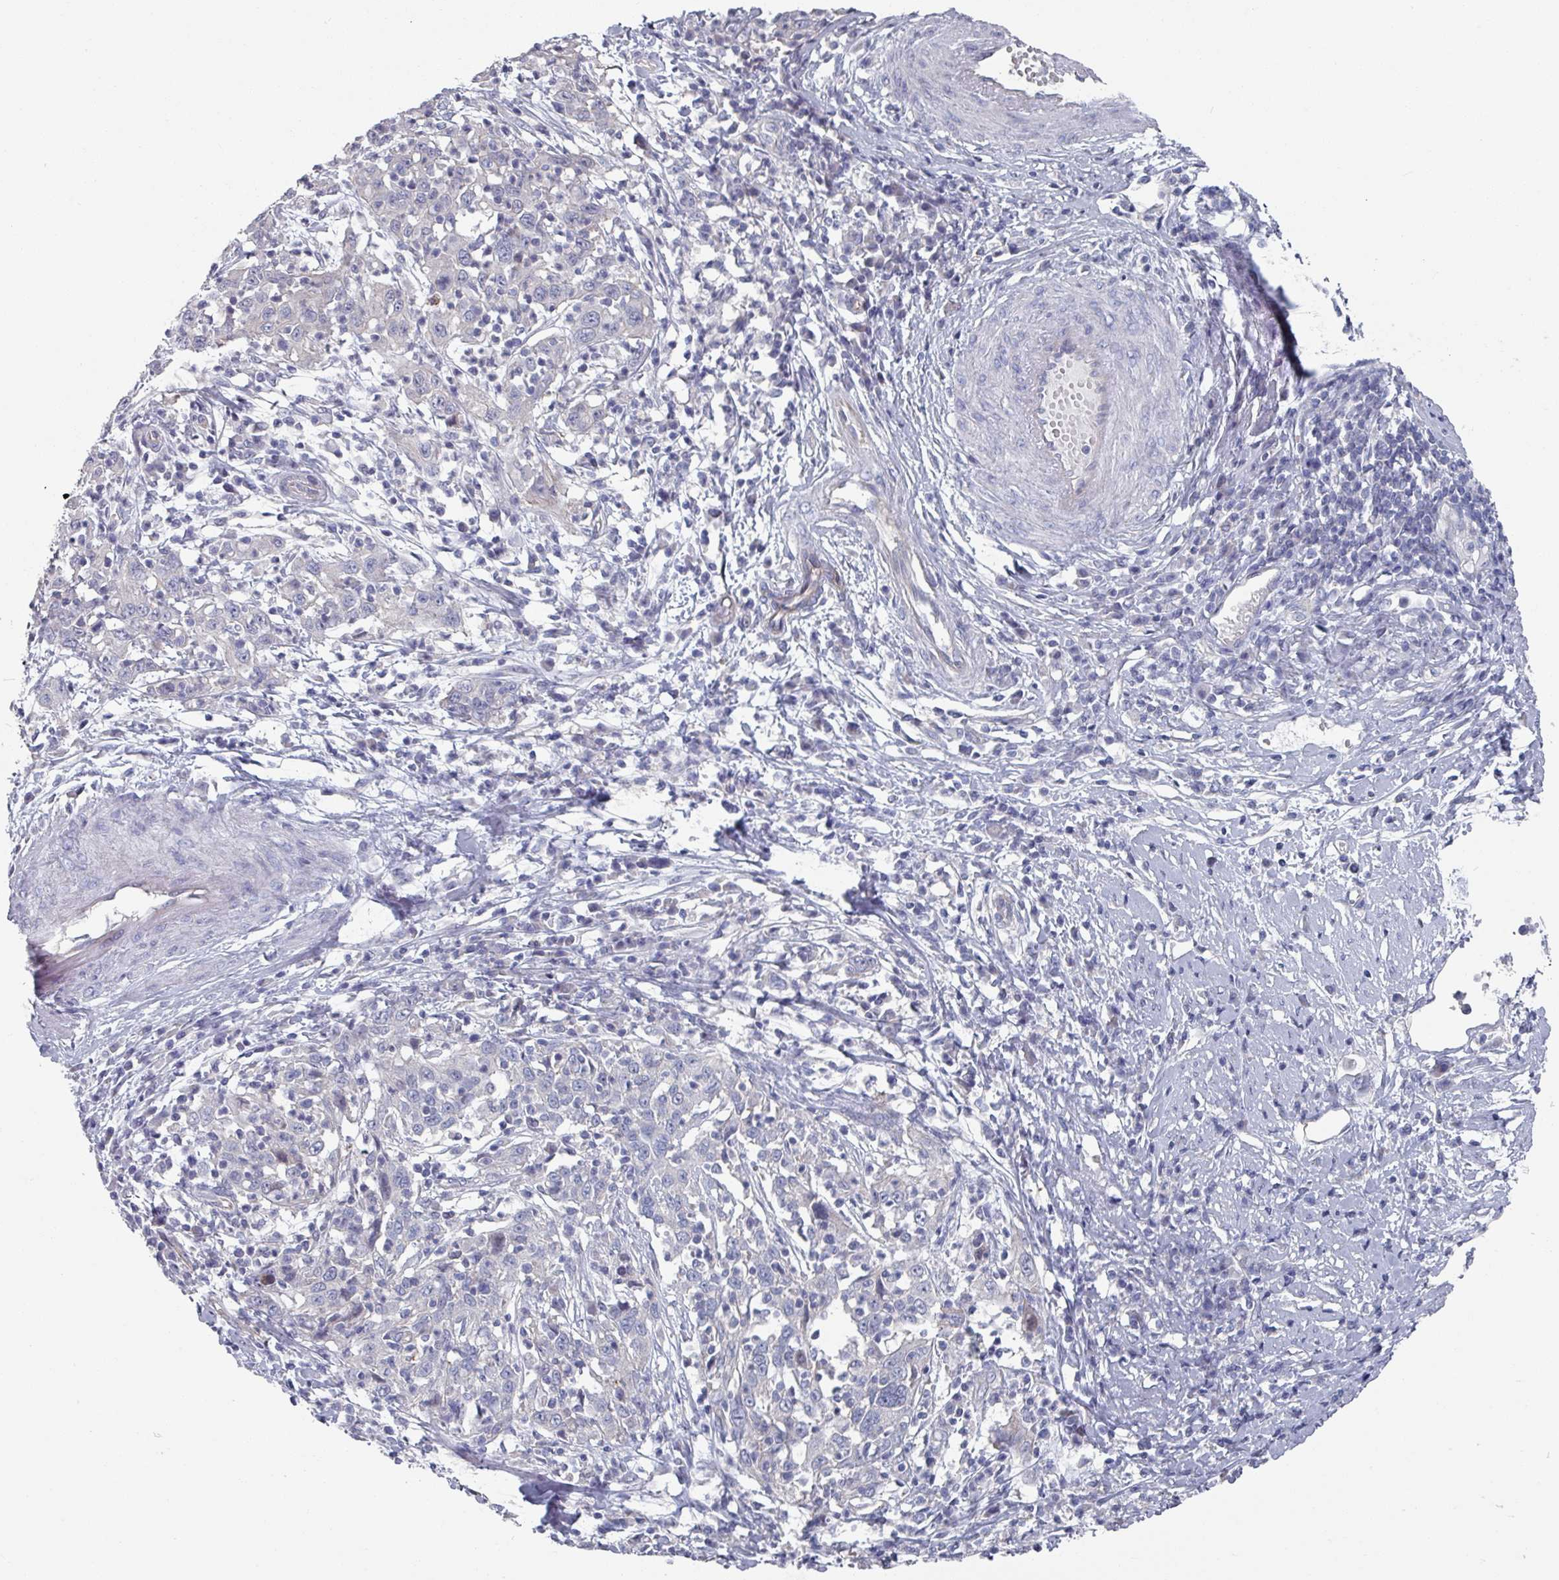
{"staining": {"intensity": "negative", "quantity": "none", "location": "none"}, "tissue": "cervical cancer", "cell_type": "Tumor cells", "image_type": "cancer", "snomed": [{"axis": "morphology", "description": "Squamous cell carcinoma, NOS"}, {"axis": "topography", "description": "Cervix"}], "caption": "Immunohistochemistry (IHC) micrograph of neoplastic tissue: human cervical squamous cell carcinoma stained with DAB shows no significant protein positivity in tumor cells.", "gene": "EFL1", "patient": {"sex": "female", "age": 46}}